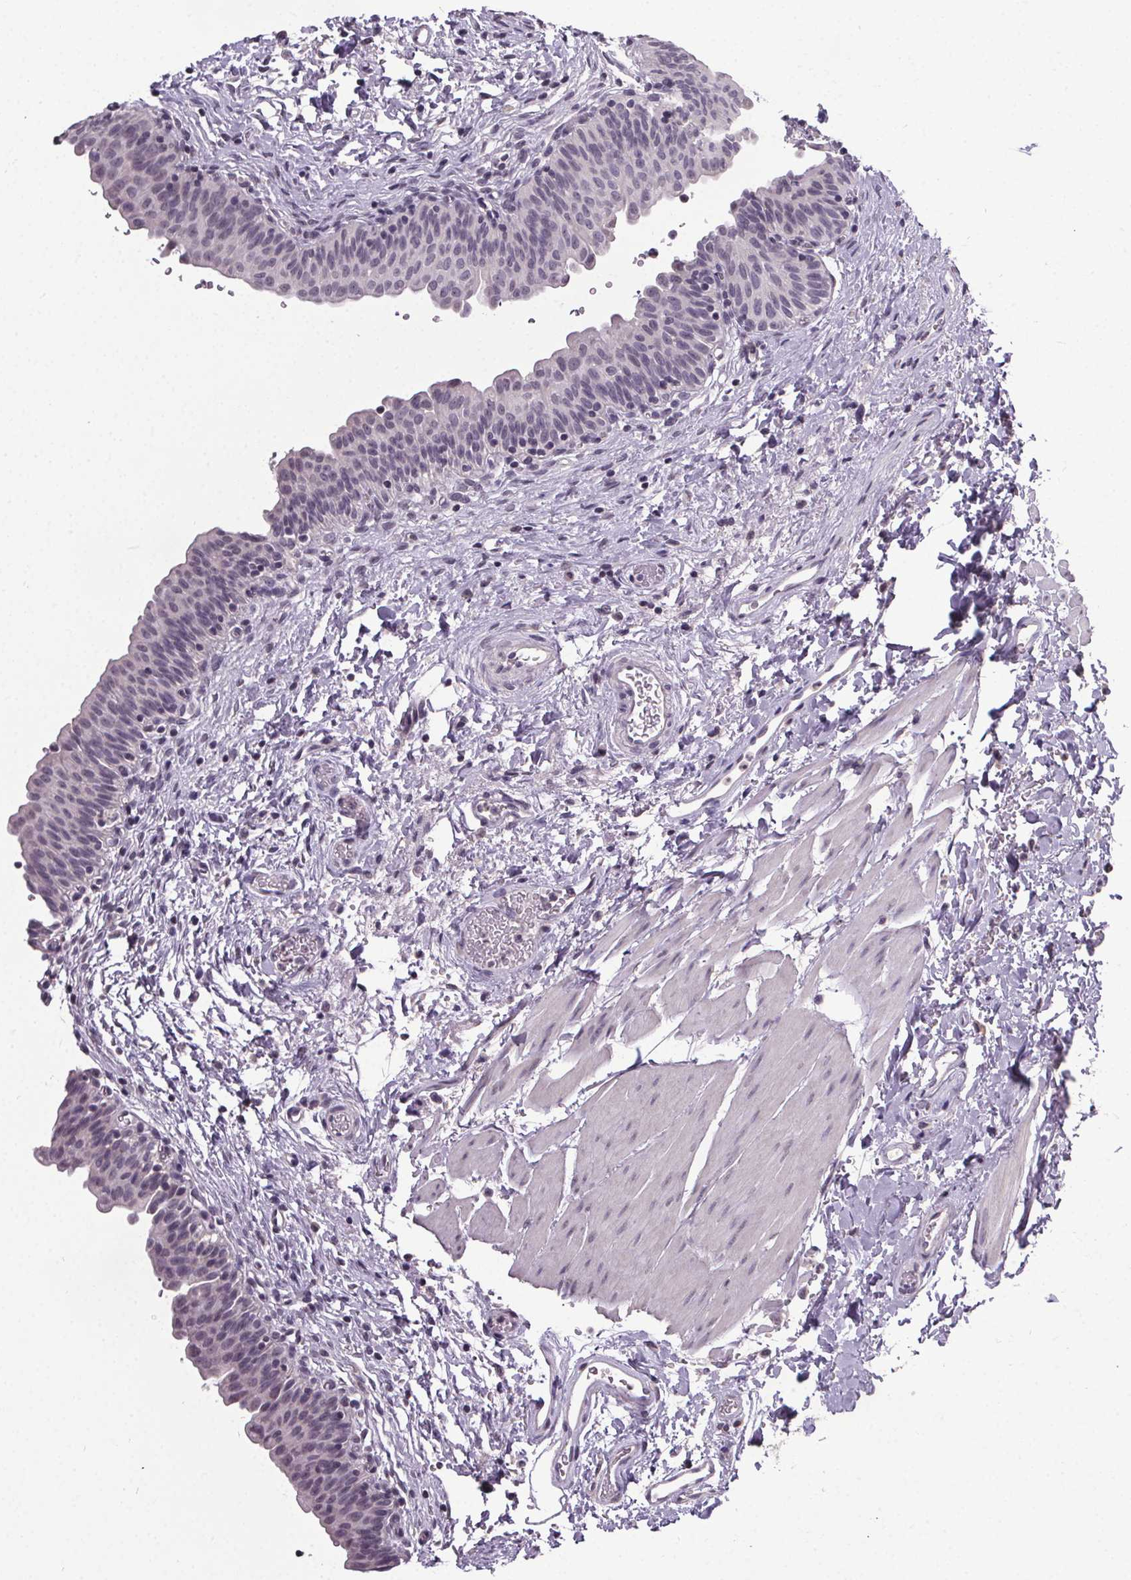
{"staining": {"intensity": "negative", "quantity": "none", "location": "none"}, "tissue": "urinary bladder", "cell_type": "Urothelial cells", "image_type": "normal", "snomed": [{"axis": "morphology", "description": "Normal tissue, NOS"}, {"axis": "topography", "description": "Urinary bladder"}], "caption": "This image is of benign urinary bladder stained with immunohistochemistry to label a protein in brown with the nuclei are counter-stained blue. There is no staining in urothelial cells. (IHC, brightfield microscopy, high magnification).", "gene": "NKX6", "patient": {"sex": "male", "age": 56}}